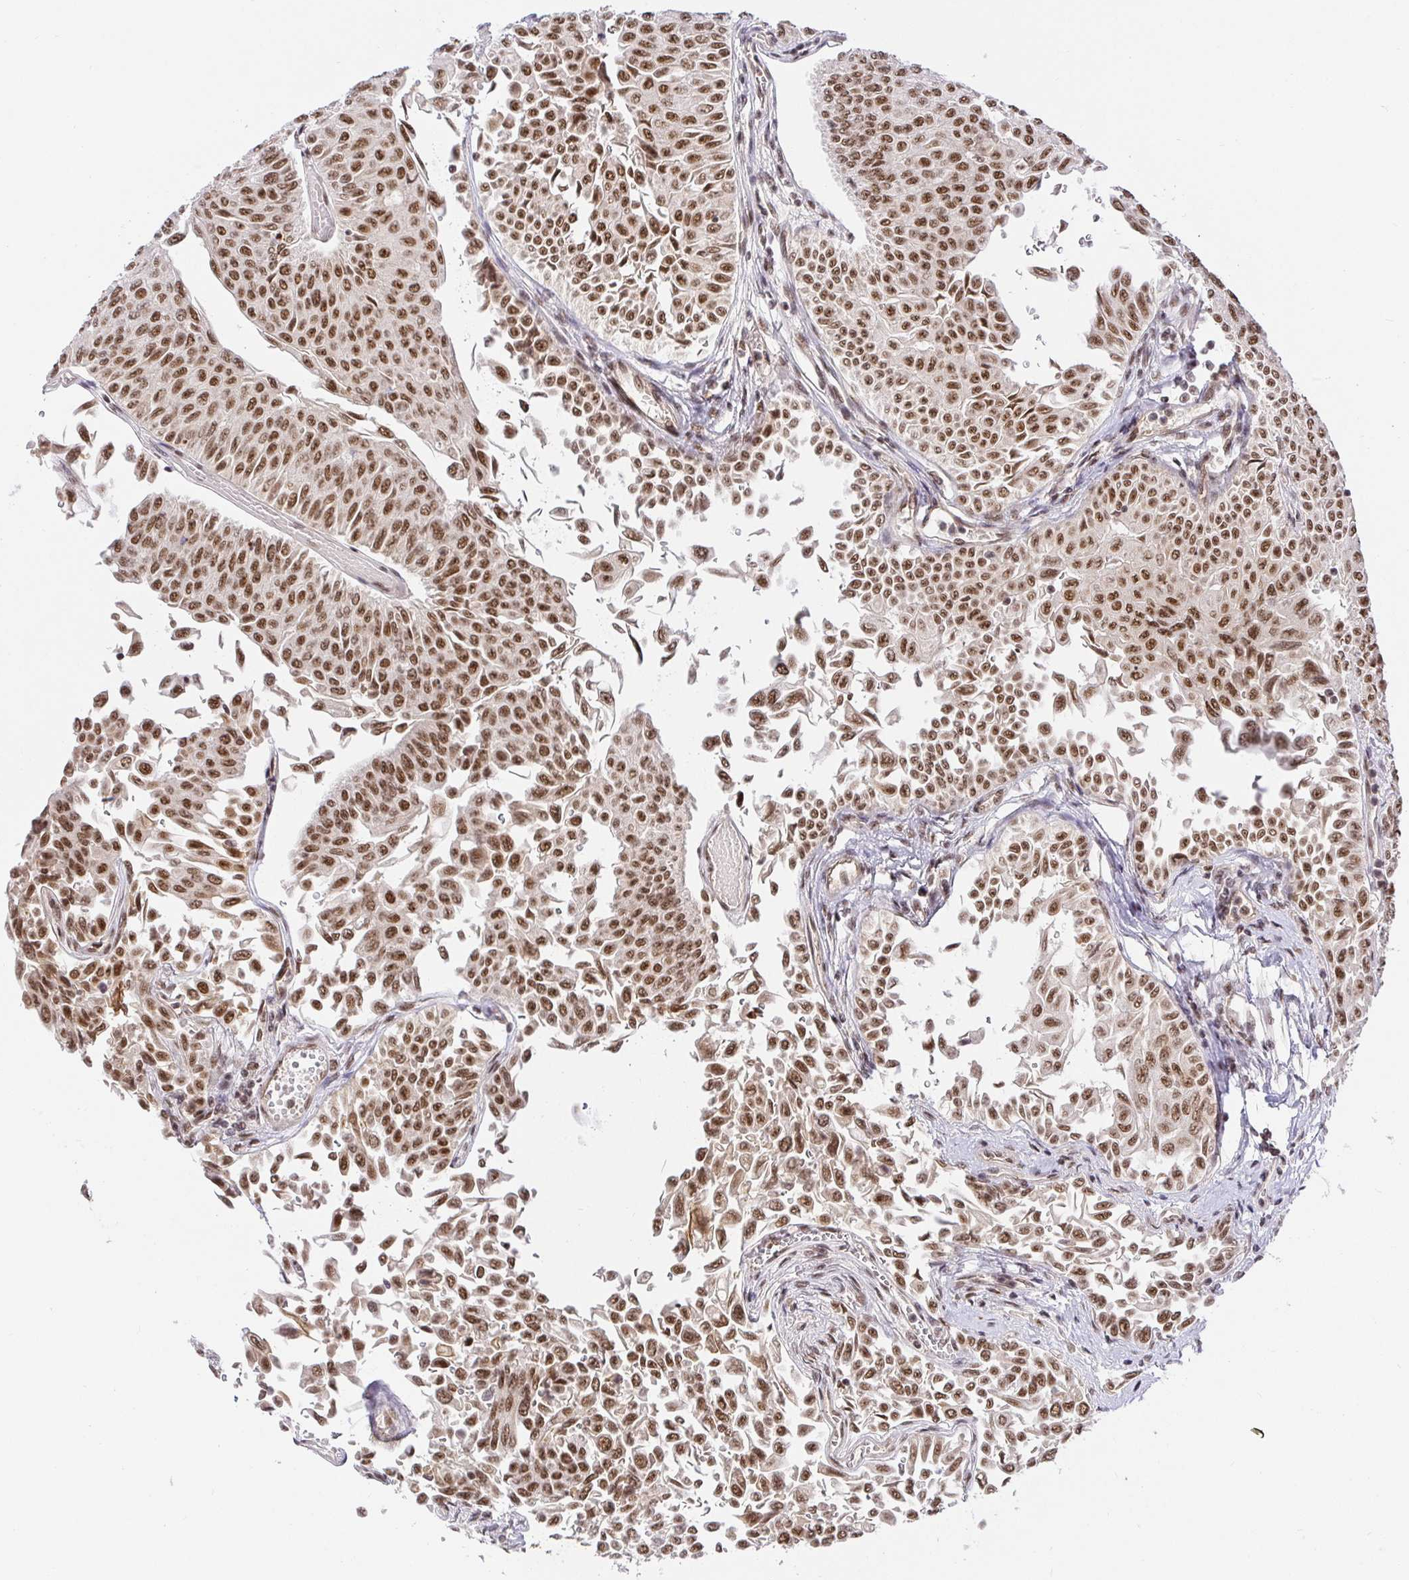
{"staining": {"intensity": "strong", "quantity": ">75%", "location": "nuclear"}, "tissue": "urothelial cancer", "cell_type": "Tumor cells", "image_type": "cancer", "snomed": [{"axis": "morphology", "description": "Urothelial carcinoma, NOS"}, {"axis": "topography", "description": "Urinary bladder"}], "caption": "Urothelial cancer was stained to show a protein in brown. There is high levels of strong nuclear expression in approximately >75% of tumor cells.", "gene": "USF1", "patient": {"sex": "male", "age": 59}}